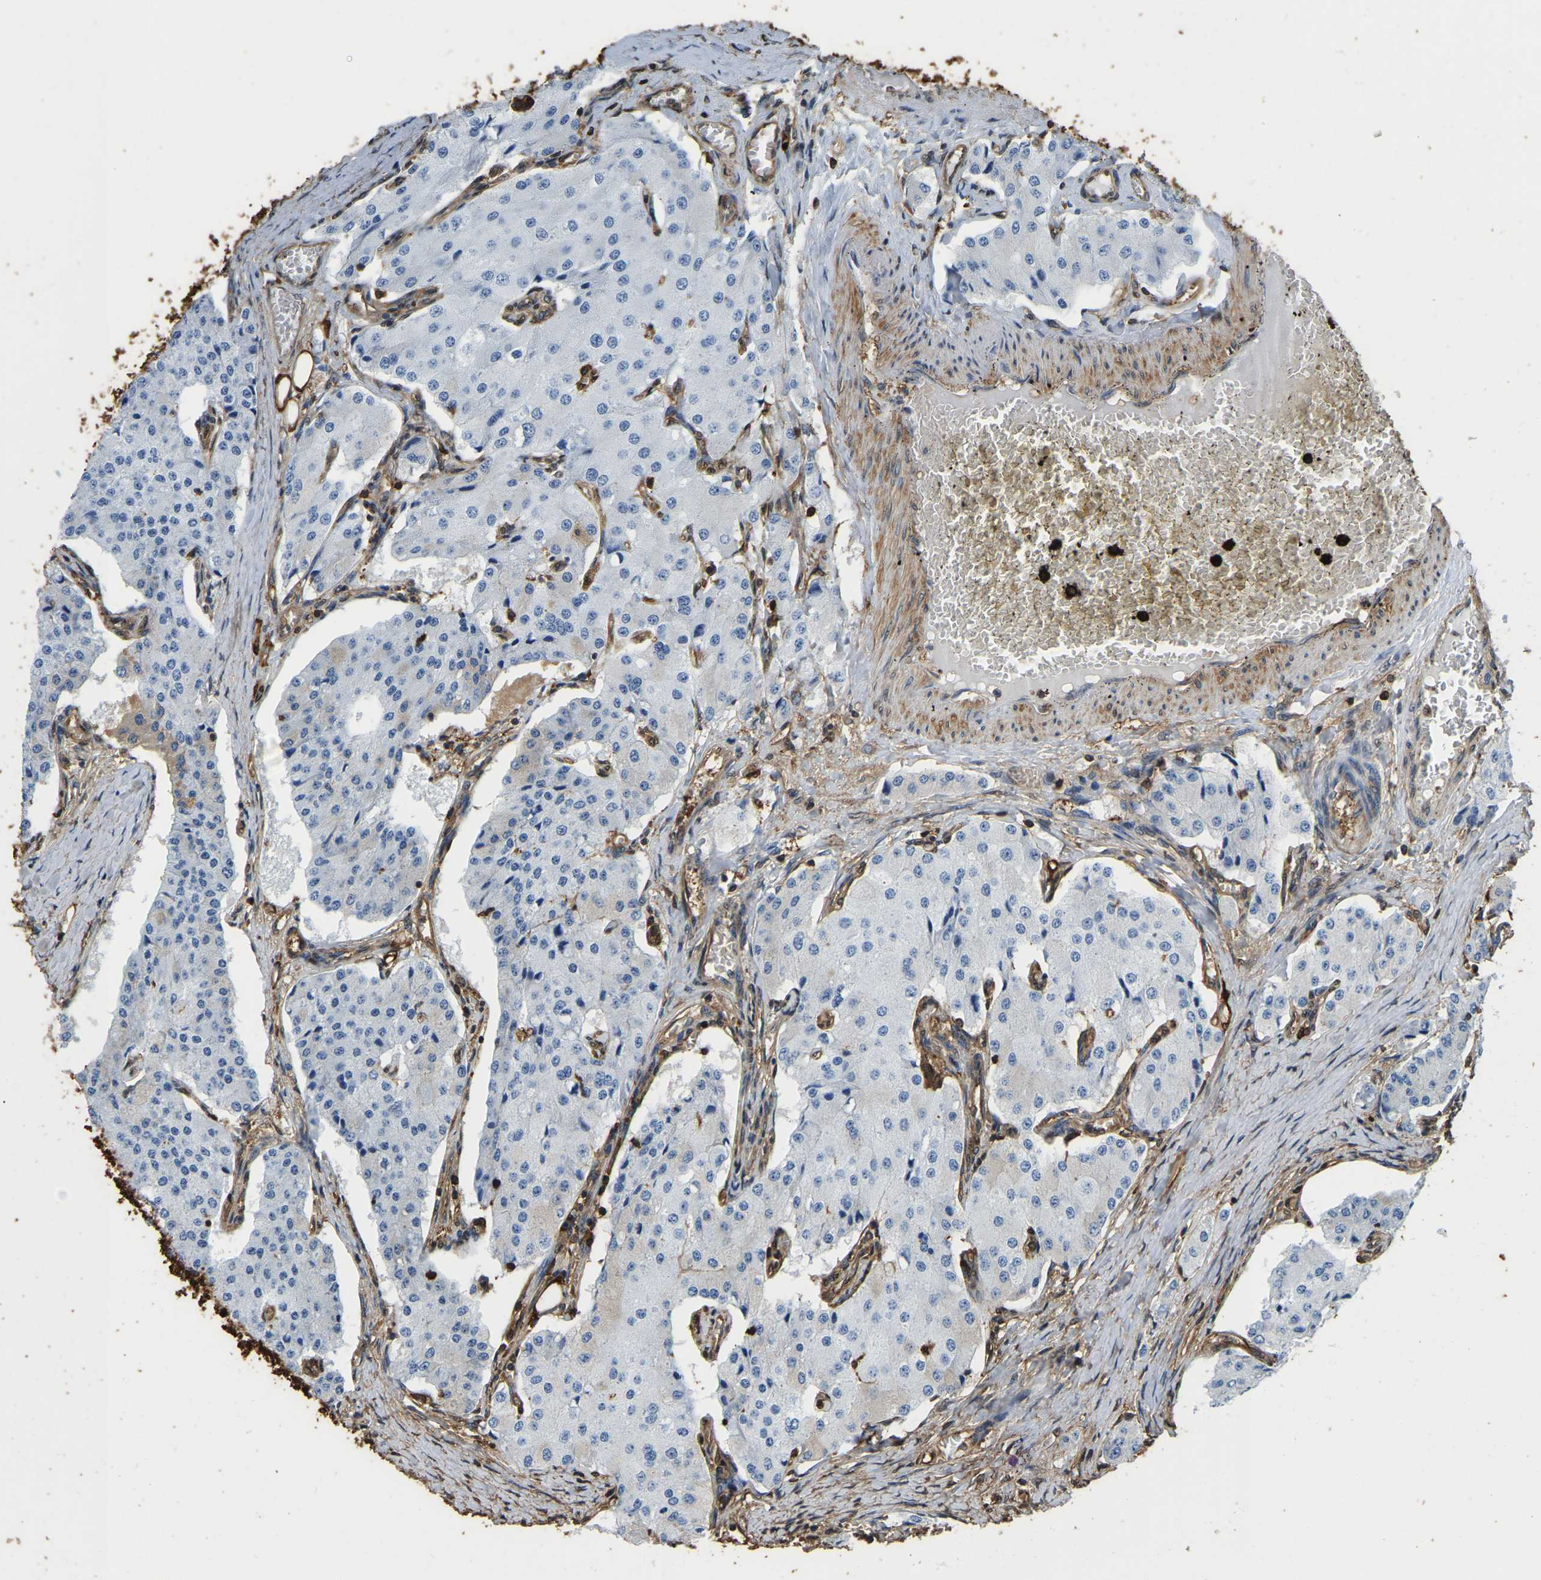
{"staining": {"intensity": "negative", "quantity": "none", "location": "none"}, "tissue": "carcinoid", "cell_type": "Tumor cells", "image_type": "cancer", "snomed": [{"axis": "morphology", "description": "Carcinoid, malignant, NOS"}, {"axis": "topography", "description": "Colon"}], "caption": "A high-resolution photomicrograph shows immunohistochemistry (IHC) staining of carcinoid (malignant), which reveals no significant staining in tumor cells.", "gene": "LDHB", "patient": {"sex": "female", "age": 52}}